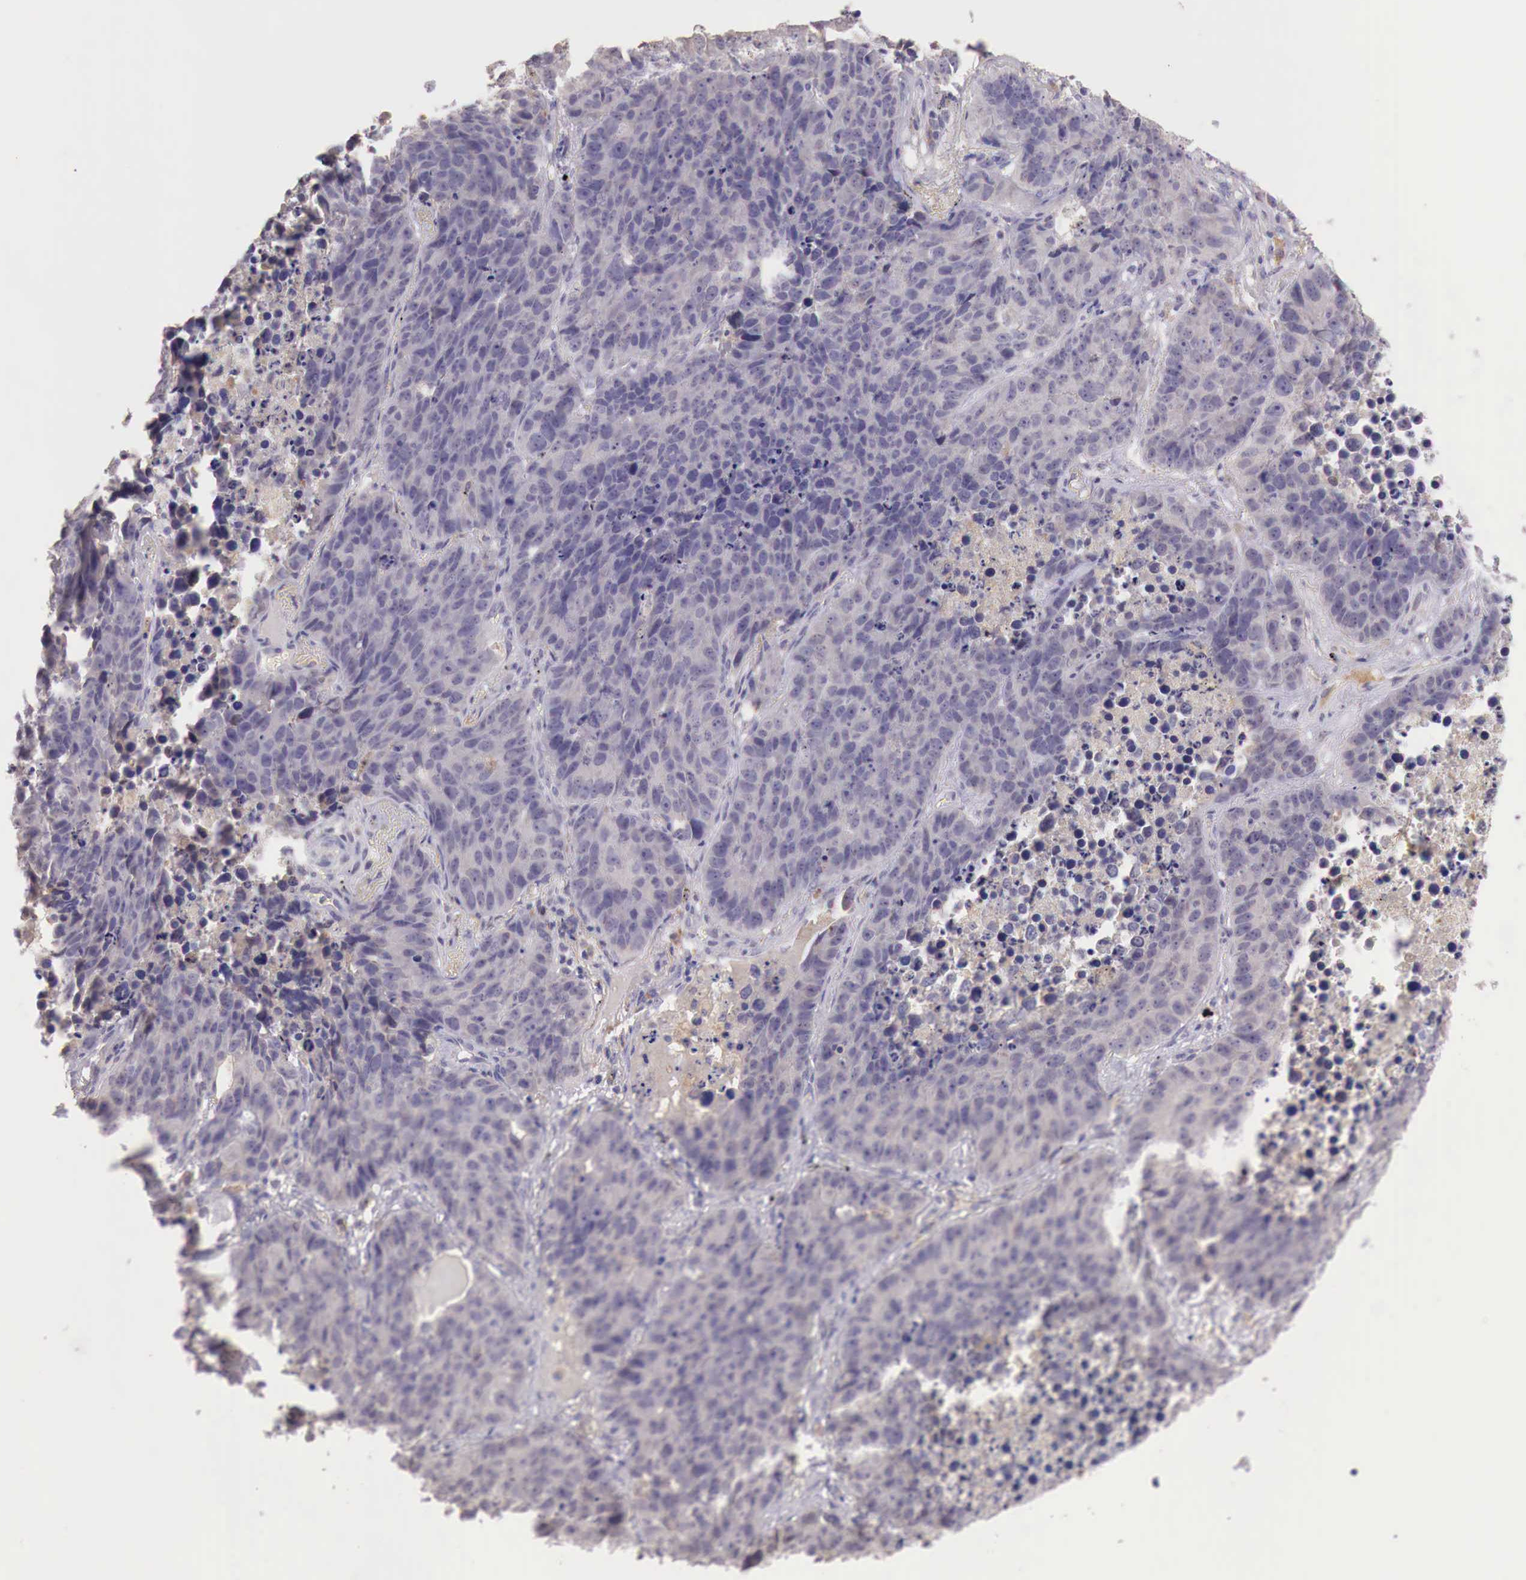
{"staining": {"intensity": "negative", "quantity": "none", "location": "none"}, "tissue": "lung cancer", "cell_type": "Tumor cells", "image_type": "cancer", "snomed": [{"axis": "morphology", "description": "Carcinoid, malignant, NOS"}, {"axis": "topography", "description": "Lung"}], "caption": "Immunohistochemical staining of human lung cancer (carcinoid (malignant)) exhibits no significant positivity in tumor cells.", "gene": "CHRDL1", "patient": {"sex": "male", "age": 60}}